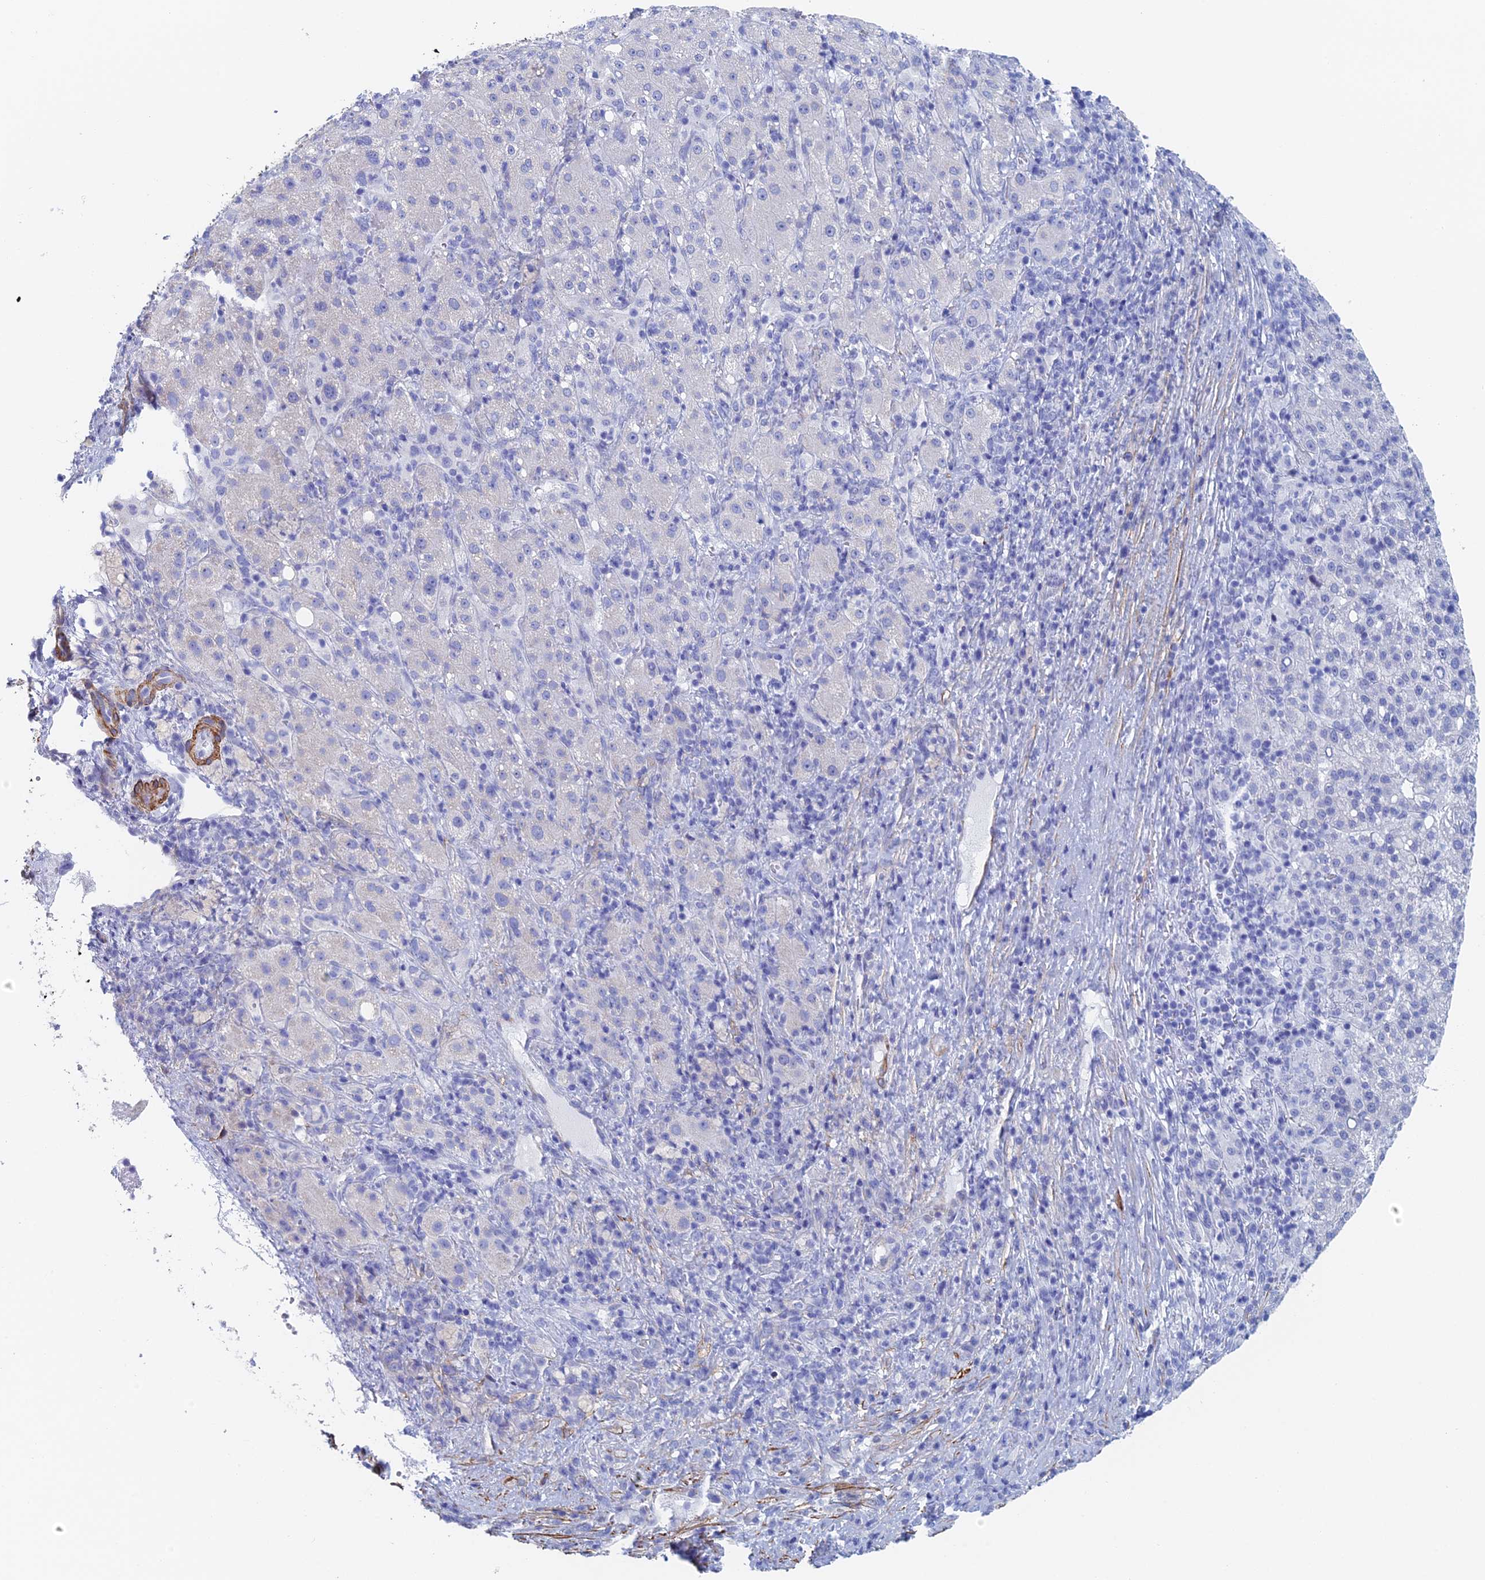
{"staining": {"intensity": "negative", "quantity": "none", "location": "none"}, "tissue": "liver cancer", "cell_type": "Tumor cells", "image_type": "cancer", "snomed": [{"axis": "morphology", "description": "Carcinoma, Hepatocellular, NOS"}, {"axis": "topography", "description": "Liver"}], "caption": "Hepatocellular carcinoma (liver) stained for a protein using IHC reveals no expression tumor cells.", "gene": "KCNK18", "patient": {"sex": "female", "age": 58}}